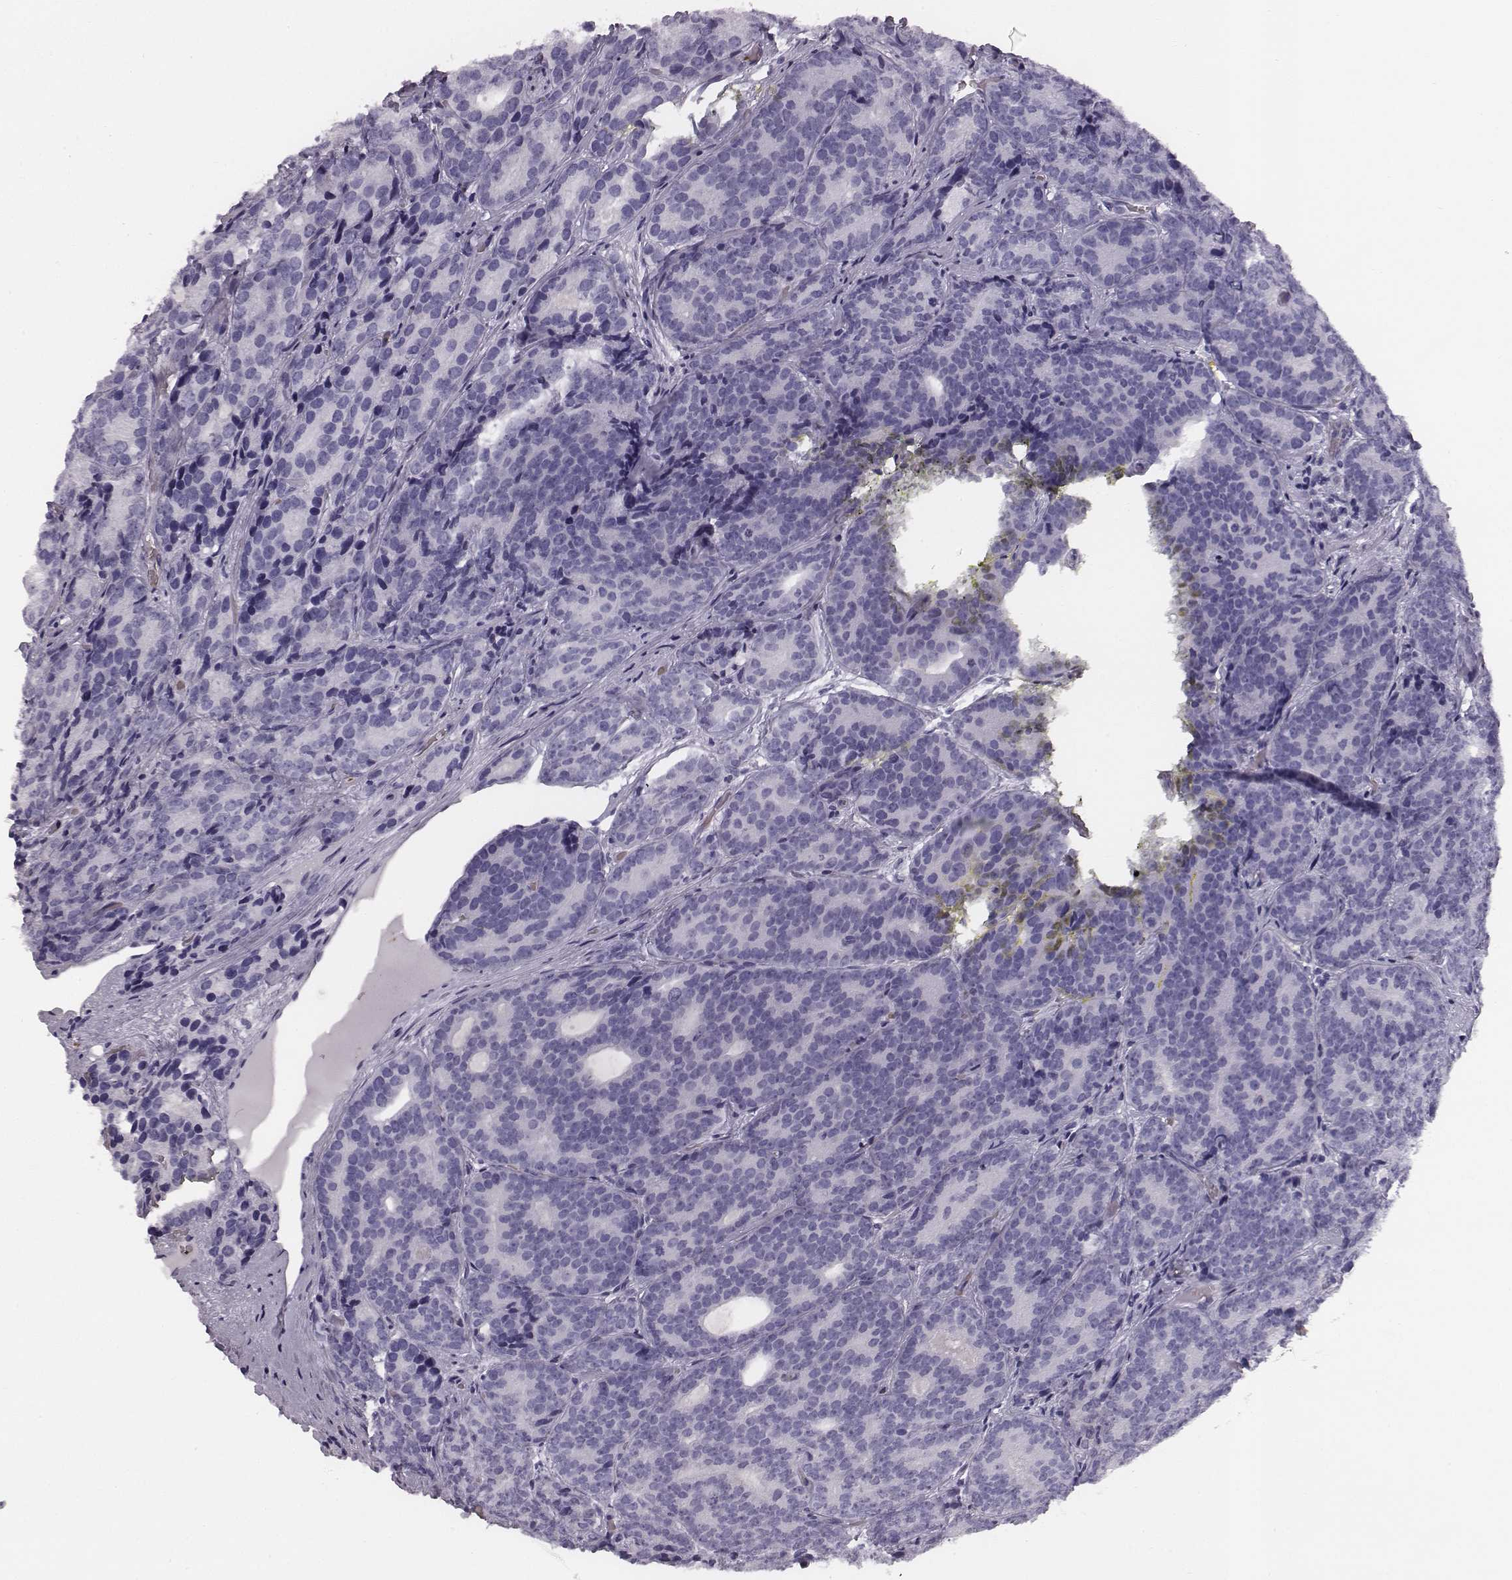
{"staining": {"intensity": "negative", "quantity": "none", "location": "none"}, "tissue": "prostate cancer", "cell_type": "Tumor cells", "image_type": "cancer", "snomed": [{"axis": "morphology", "description": "Adenocarcinoma, NOS"}, {"axis": "topography", "description": "Prostate"}], "caption": "IHC photomicrograph of human prostate adenocarcinoma stained for a protein (brown), which shows no expression in tumor cells.", "gene": "HBZ", "patient": {"sex": "male", "age": 71}}